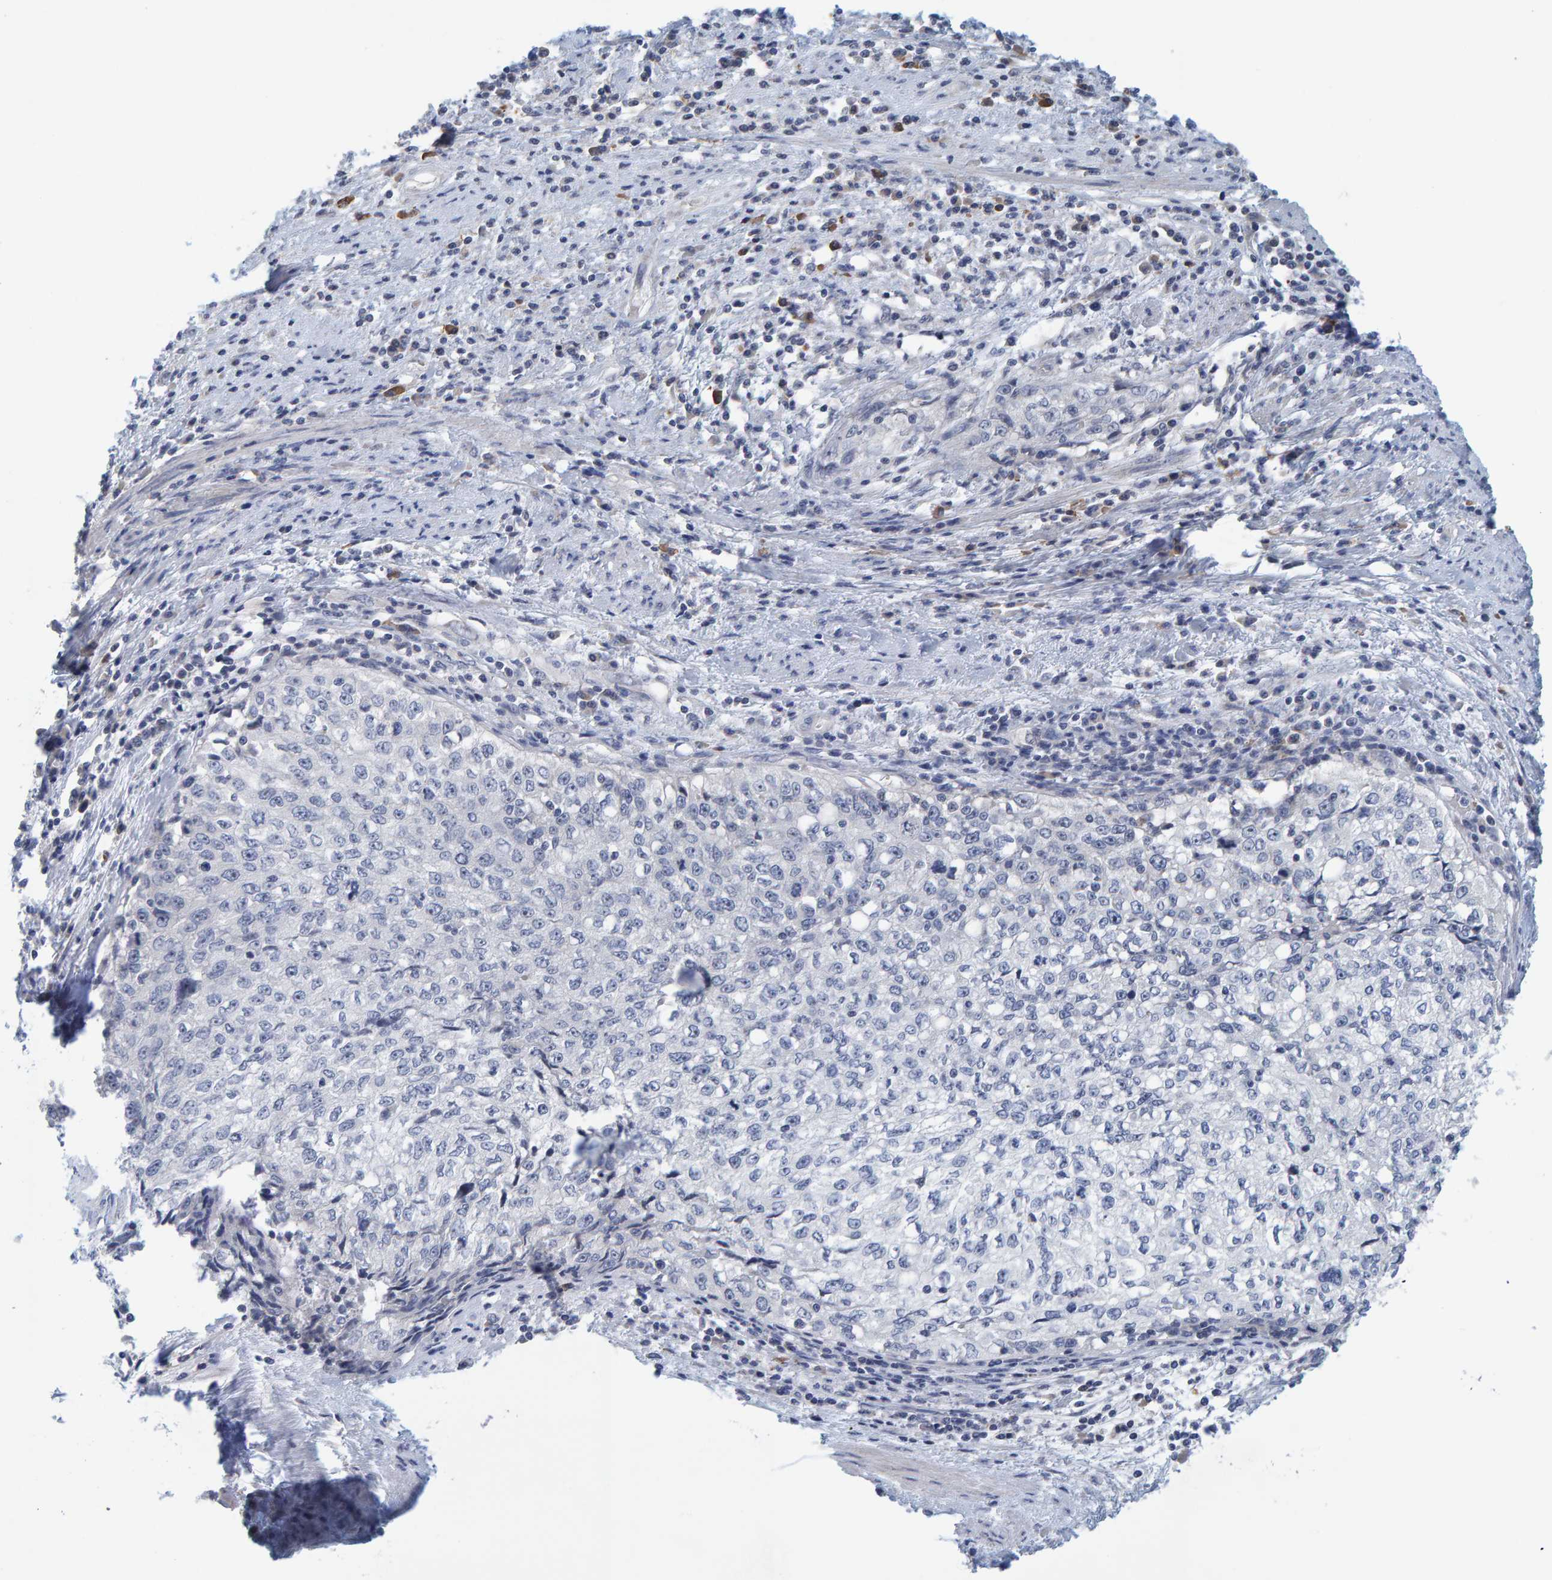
{"staining": {"intensity": "negative", "quantity": "none", "location": "none"}, "tissue": "cervical cancer", "cell_type": "Tumor cells", "image_type": "cancer", "snomed": [{"axis": "morphology", "description": "Squamous cell carcinoma, NOS"}, {"axis": "topography", "description": "Cervix"}], "caption": "High power microscopy histopathology image of an immunohistochemistry image of squamous cell carcinoma (cervical), revealing no significant expression in tumor cells.", "gene": "ZNF77", "patient": {"sex": "female", "age": 57}}